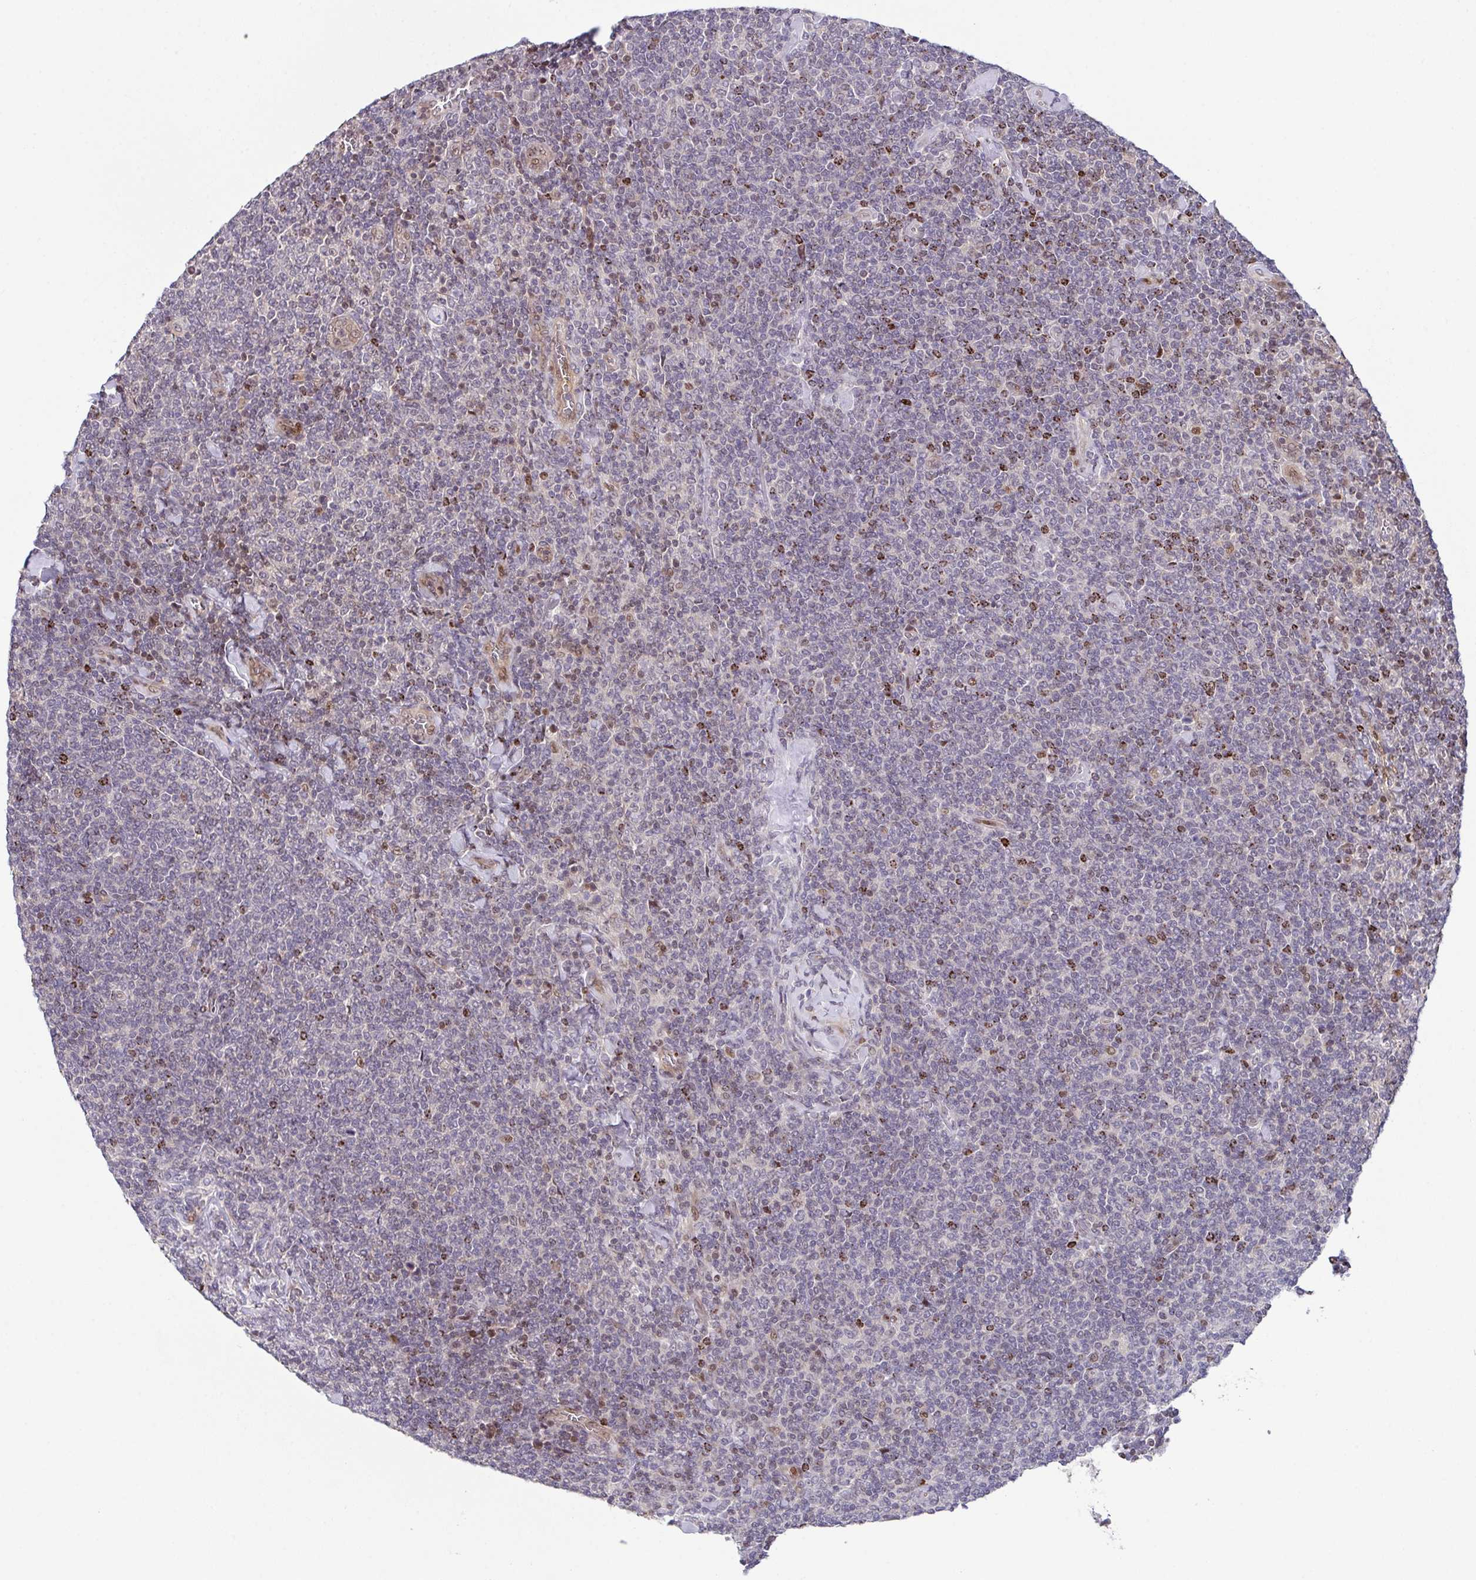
{"staining": {"intensity": "negative", "quantity": "none", "location": "none"}, "tissue": "lymphoma", "cell_type": "Tumor cells", "image_type": "cancer", "snomed": [{"axis": "morphology", "description": "Malignant lymphoma, non-Hodgkin's type, Low grade"}, {"axis": "topography", "description": "Lymph node"}], "caption": "This is an immunohistochemistry micrograph of lymphoma. There is no expression in tumor cells.", "gene": "DNAJB1", "patient": {"sex": "male", "age": 52}}